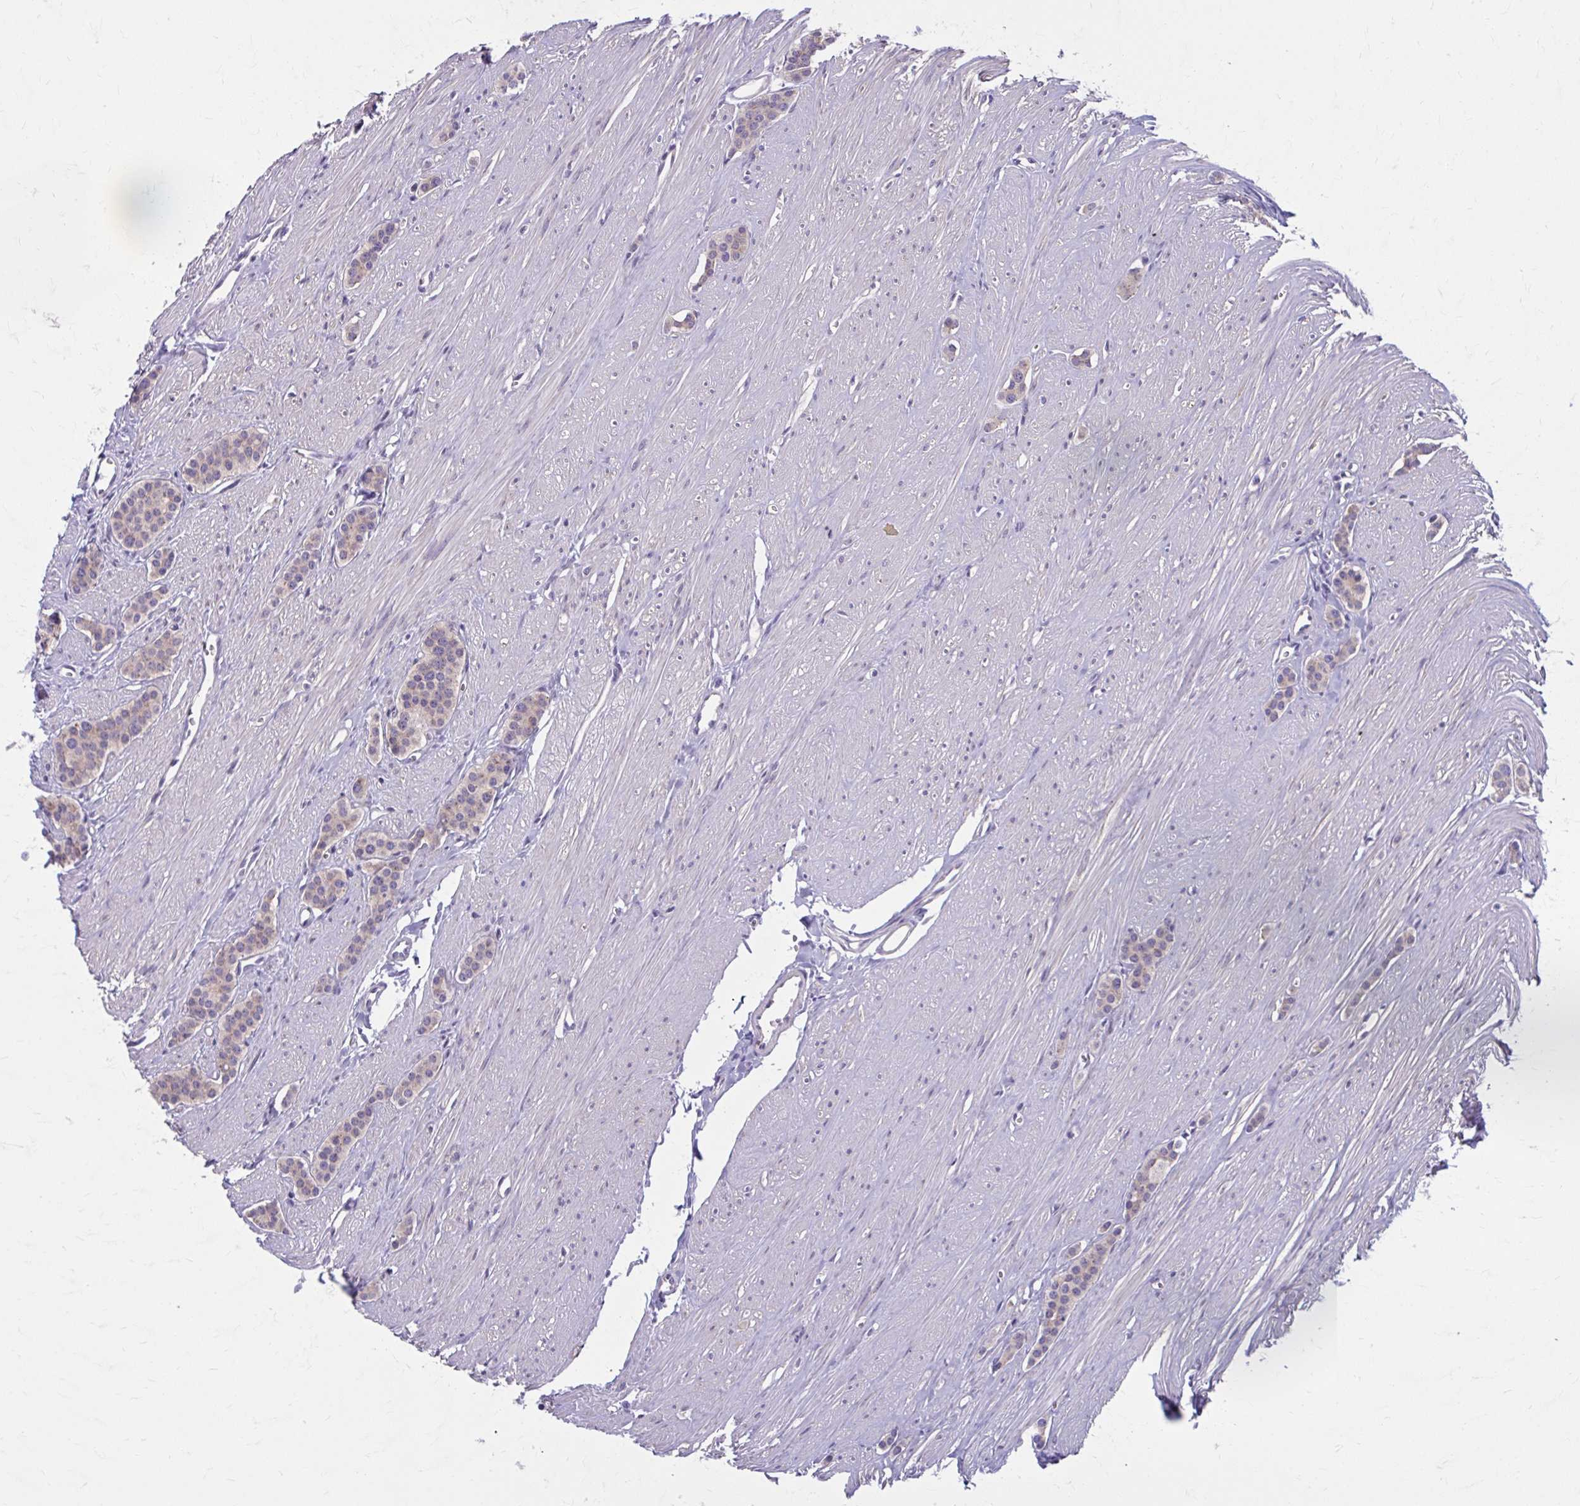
{"staining": {"intensity": "weak", "quantity": "25%-75%", "location": "cytoplasmic/membranous"}, "tissue": "carcinoid", "cell_type": "Tumor cells", "image_type": "cancer", "snomed": [{"axis": "morphology", "description": "Carcinoid, malignant, NOS"}, {"axis": "topography", "description": "Small intestine"}], "caption": "Protein staining of carcinoid (malignant) tissue displays weak cytoplasmic/membranous staining in about 25%-75% of tumor cells.", "gene": "CHST3", "patient": {"sex": "male", "age": 60}}